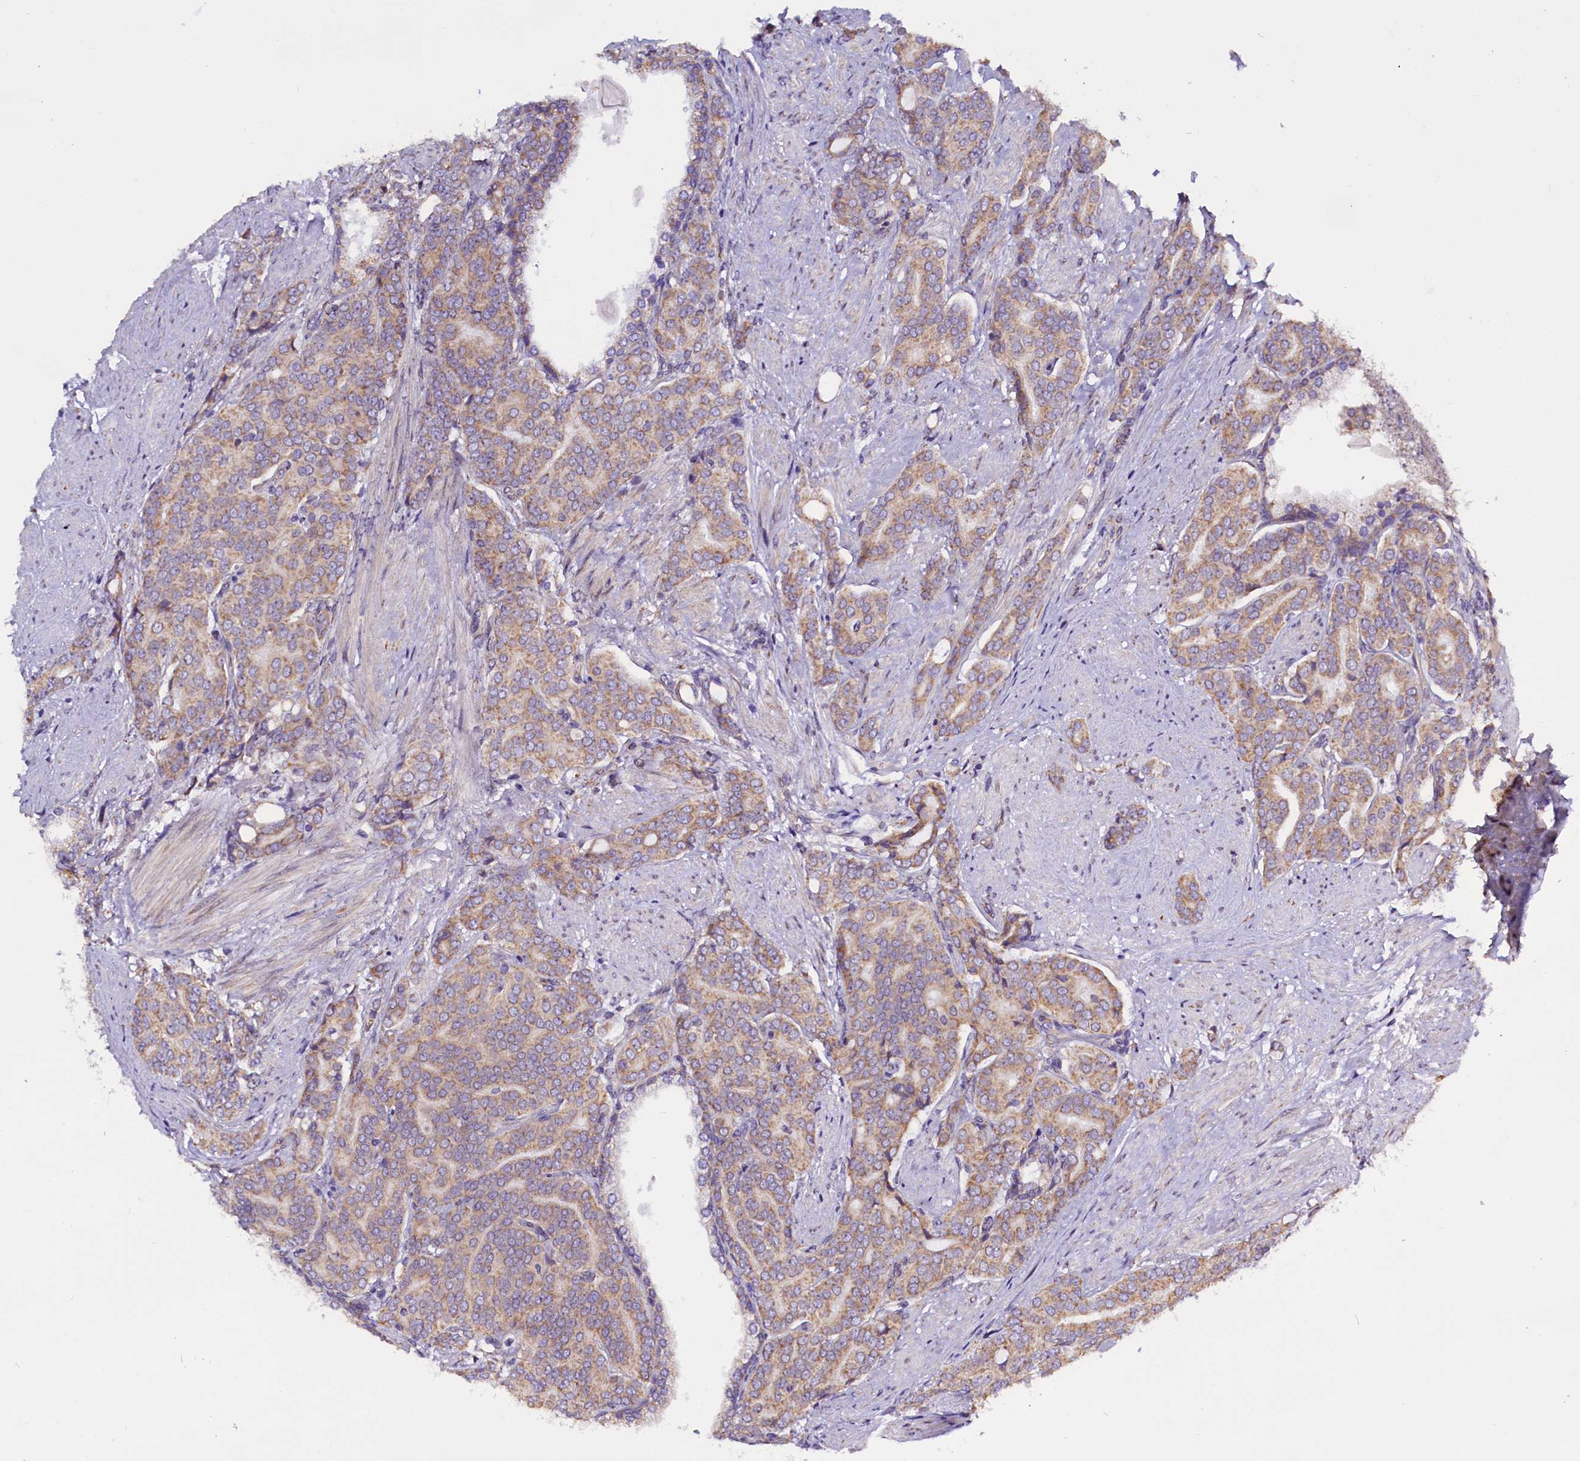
{"staining": {"intensity": "weak", "quantity": "25%-75%", "location": "cytoplasmic/membranous"}, "tissue": "prostate cancer", "cell_type": "Tumor cells", "image_type": "cancer", "snomed": [{"axis": "morphology", "description": "Adenocarcinoma, High grade"}, {"axis": "topography", "description": "Prostate"}], "caption": "Protein staining by immunohistochemistry (IHC) shows weak cytoplasmic/membranous positivity in about 25%-75% of tumor cells in adenocarcinoma (high-grade) (prostate).", "gene": "UACA", "patient": {"sex": "male", "age": 67}}